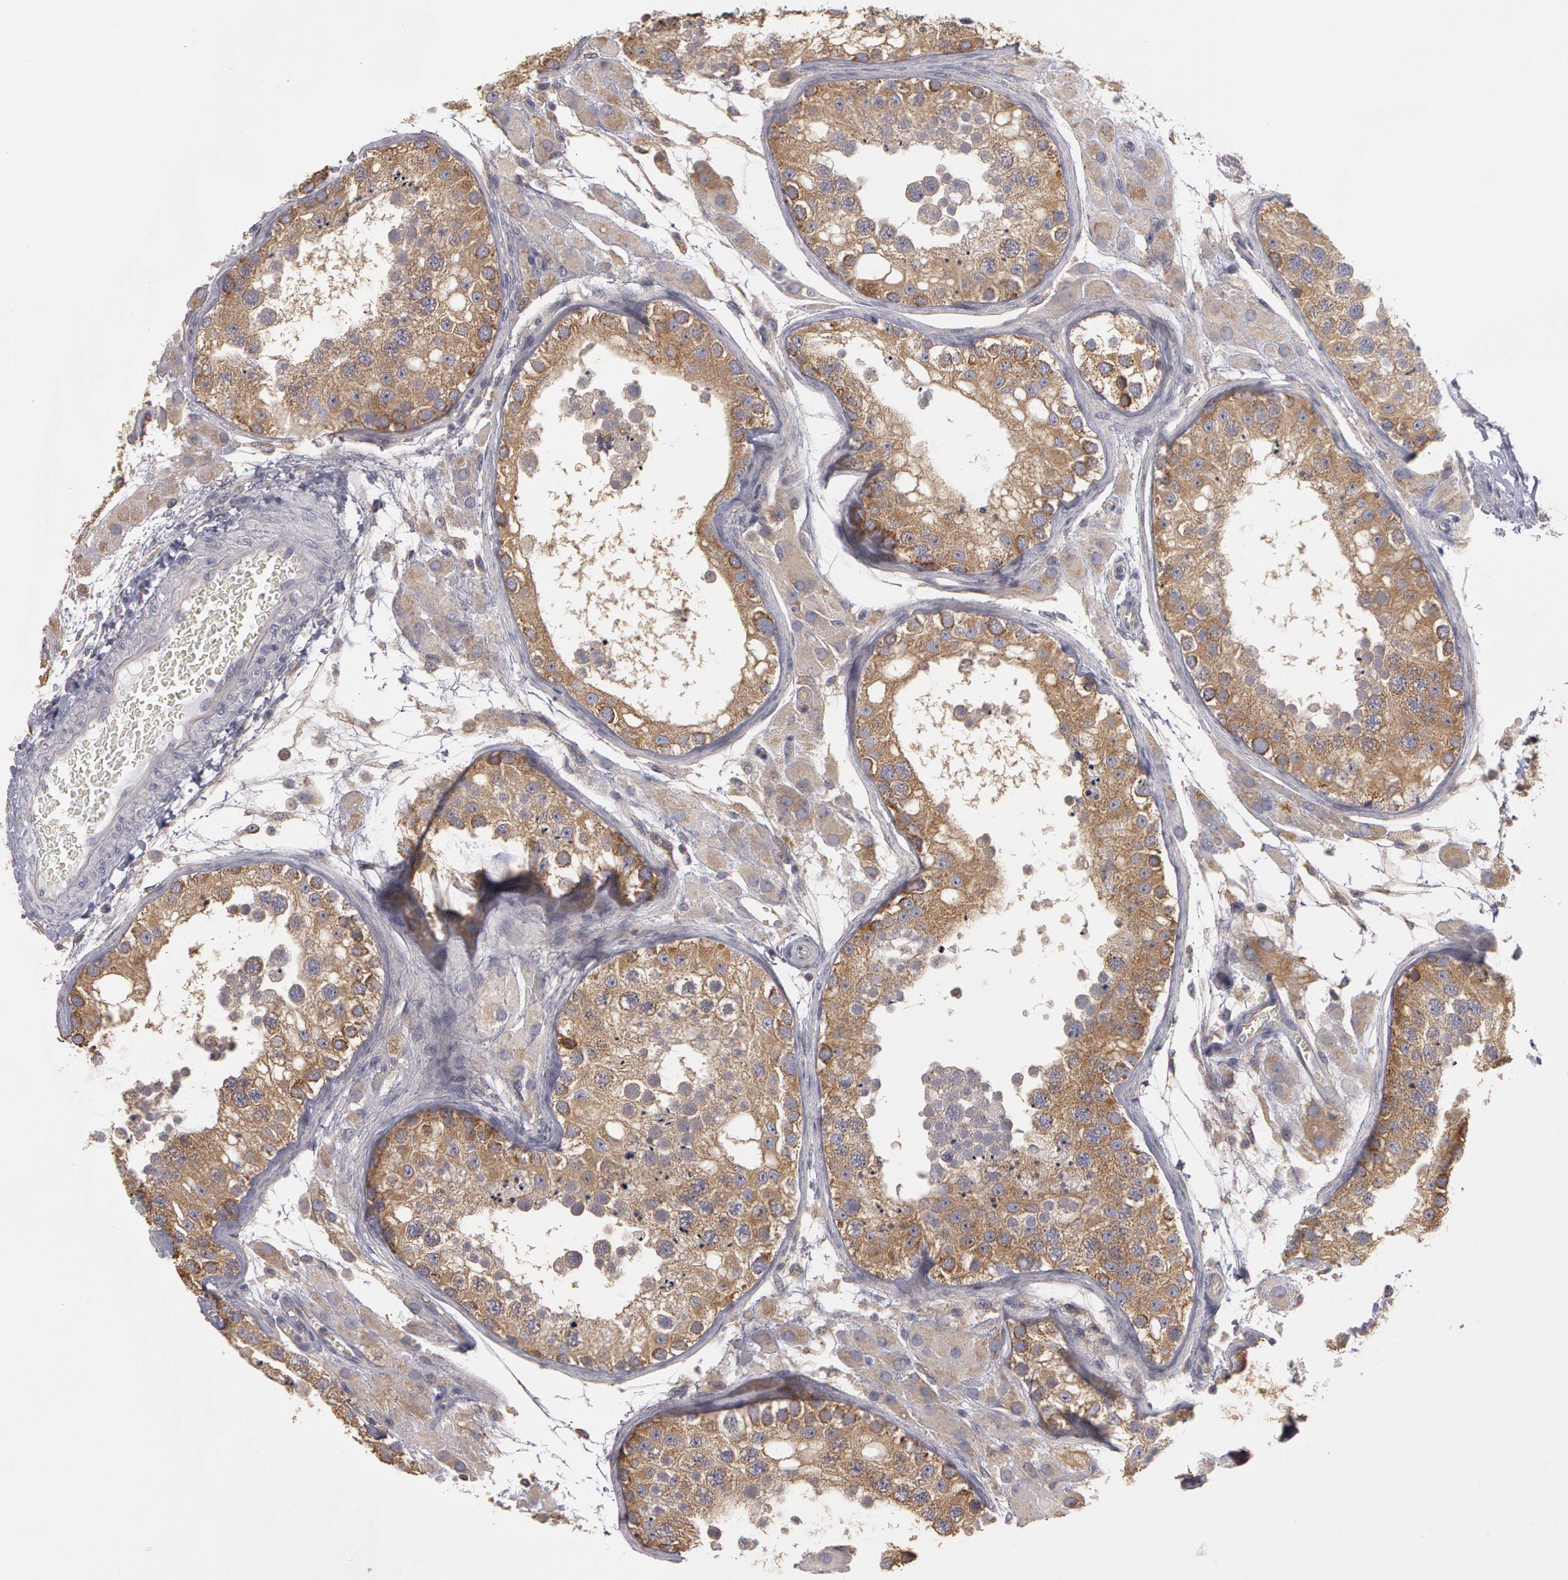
{"staining": {"intensity": "moderate", "quantity": ">75%", "location": "cytoplasmic/membranous"}, "tissue": "testis", "cell_type": "Cells in seminiferous ducts", "image_type": "normal", "snomed": [{"axis": "morphology", "description": "Normal tissue, NOS"}, {"axis": "topography", "description": "Testis"}], "caption": "Immunohistochemical staining of unremarkable human testis demonstrates moderate cytoplasmic/membranous protein positivity in about >75% of cells in seminiferous ducts.", "gene": "NEK9", "patient": {"sex": "male", "age": 26}}